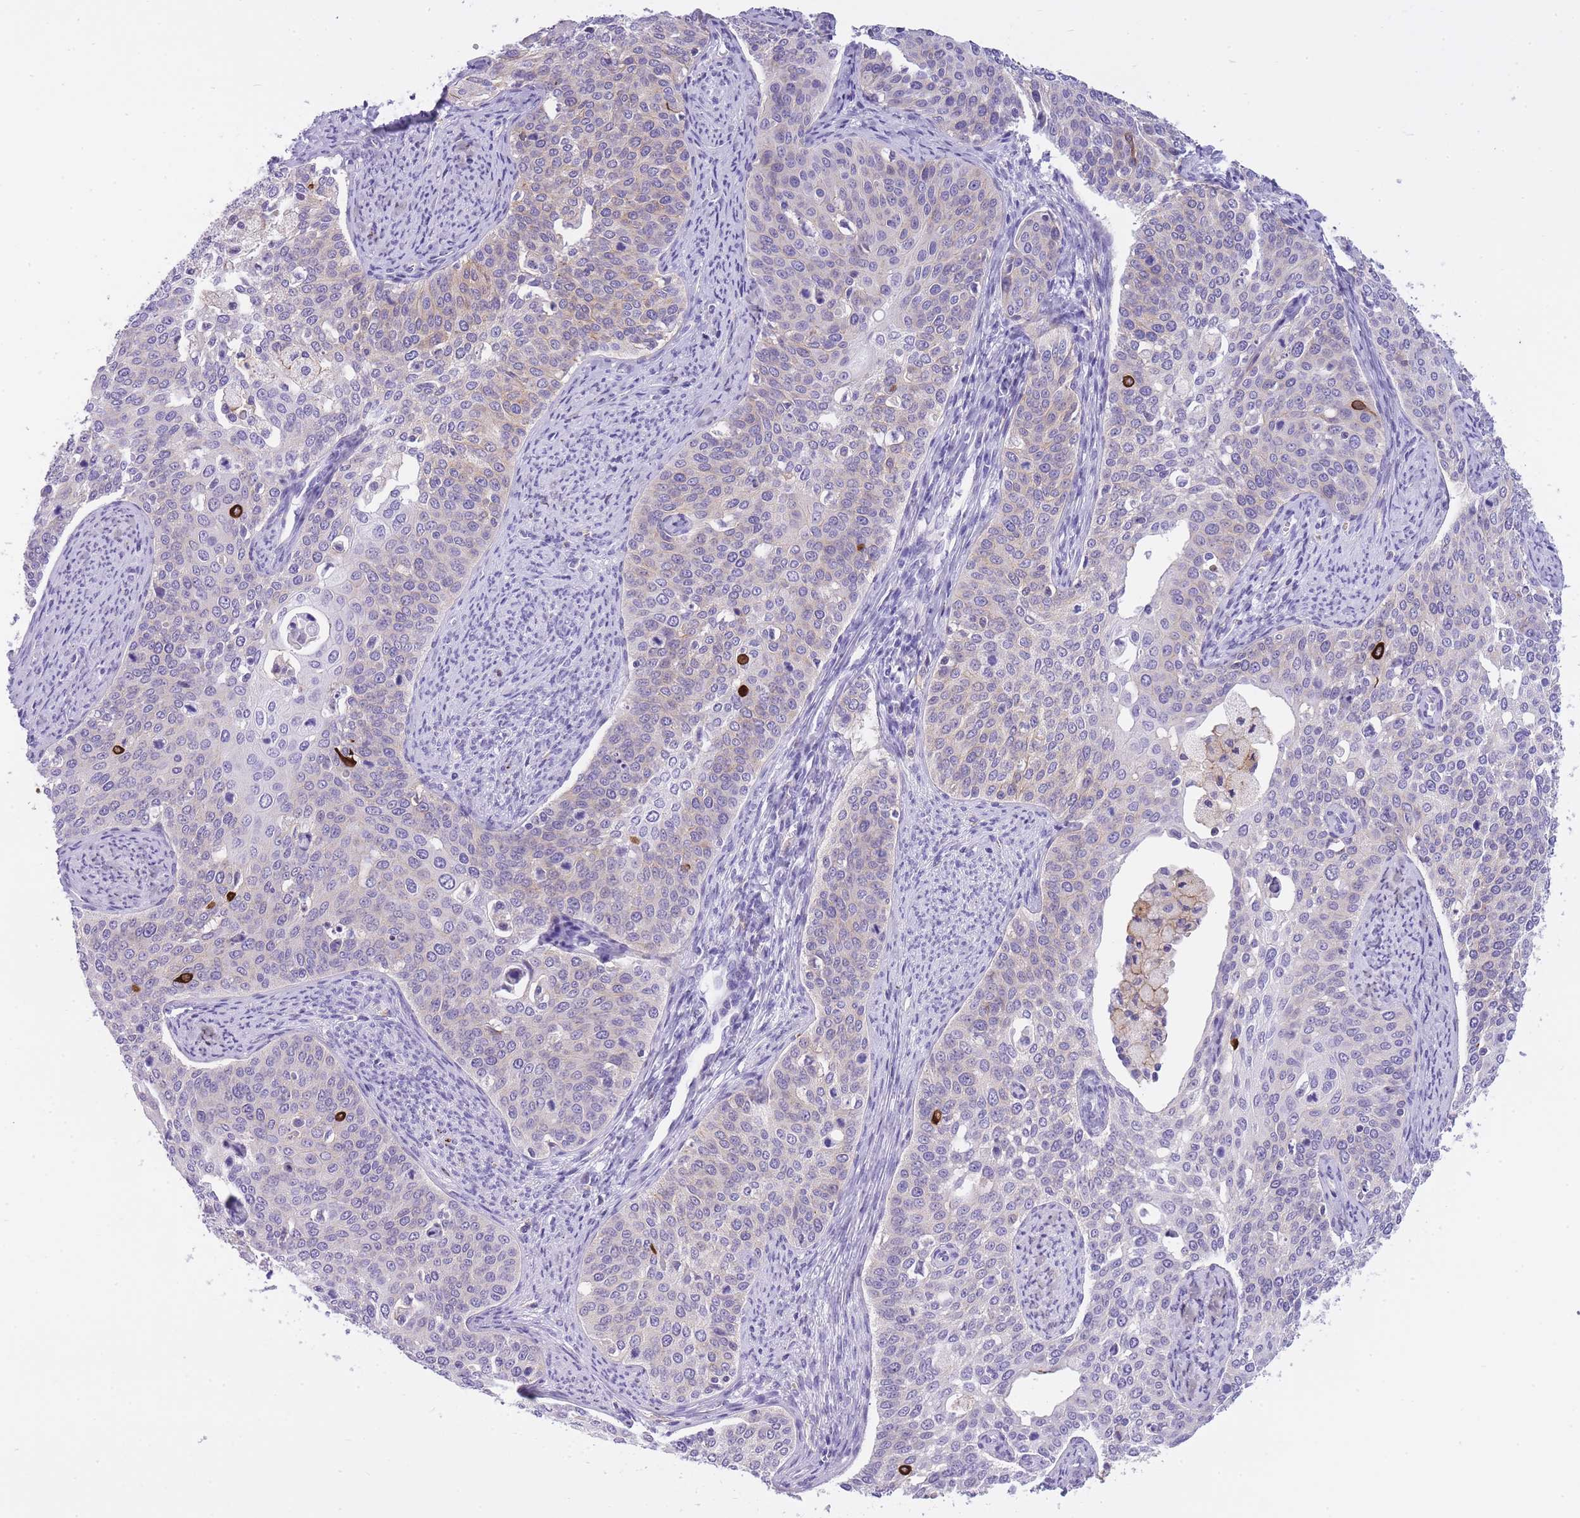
{"staining": {"intensity": "strong", "quantity": "<25%", "location": "cytoplasmic/membranous"}, "tissue": "cervical cancer", "cell_type": "Tumor cells", "image_type": "cancer", "snomed": [{"axis": "morphology", "description": "Squamous cell carcinoma, NOS"}, {"axis": "topography", "description": "Cervix"}], "caption": "Immunohistochemical staining of human cervical cancer displays medium levels of strong cytoplasmic/membranous protein positivity in approximately <25% of tumor cells. The staining is performed using DAB (3,3'-diaminobenzidine) brown chromogen to label protein expression. The nuclei are counter-stained blue using hematoxylin.", "gene": "RADX", "patient": {"sex": "female", "age": 44}}